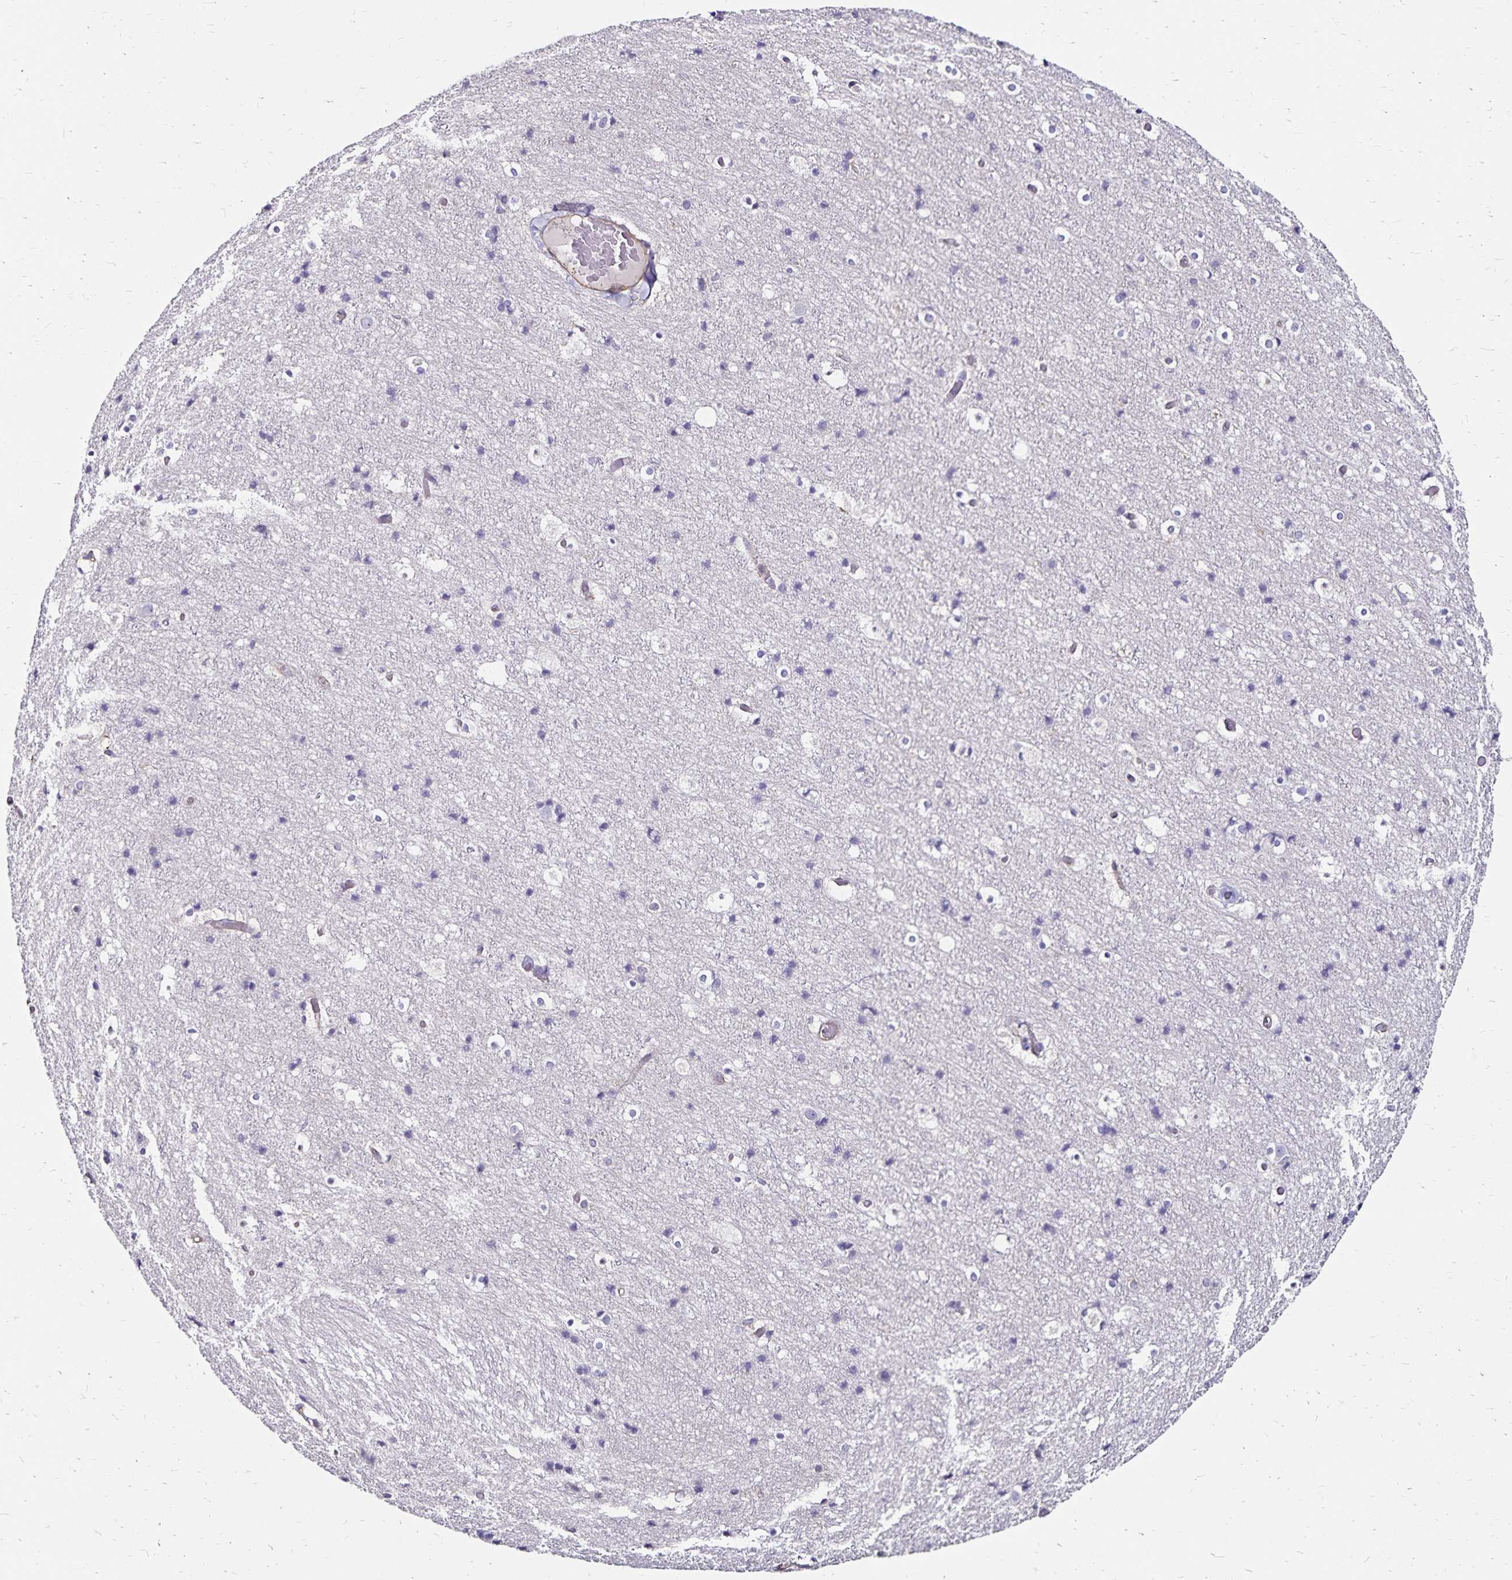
{"staining": {"intensity": "negative", "quantity": "none", "location": "none"}, "tissue": "cerebral cortex", "cell_type": "Endothelial cells", "image_type": "normal", "snomed": [{"axis": "morphology", "description": "Normal tissue, NOS"}, {"axis": "topography", "description": "Cerebral cortex"}], "caption": "Immunohistochemistry (IHC) of normal cerebral cortex demonstrates no staining in endothelial cells.", "gene": "RPRML", "patient": {"sex": "female", "age": 52}}